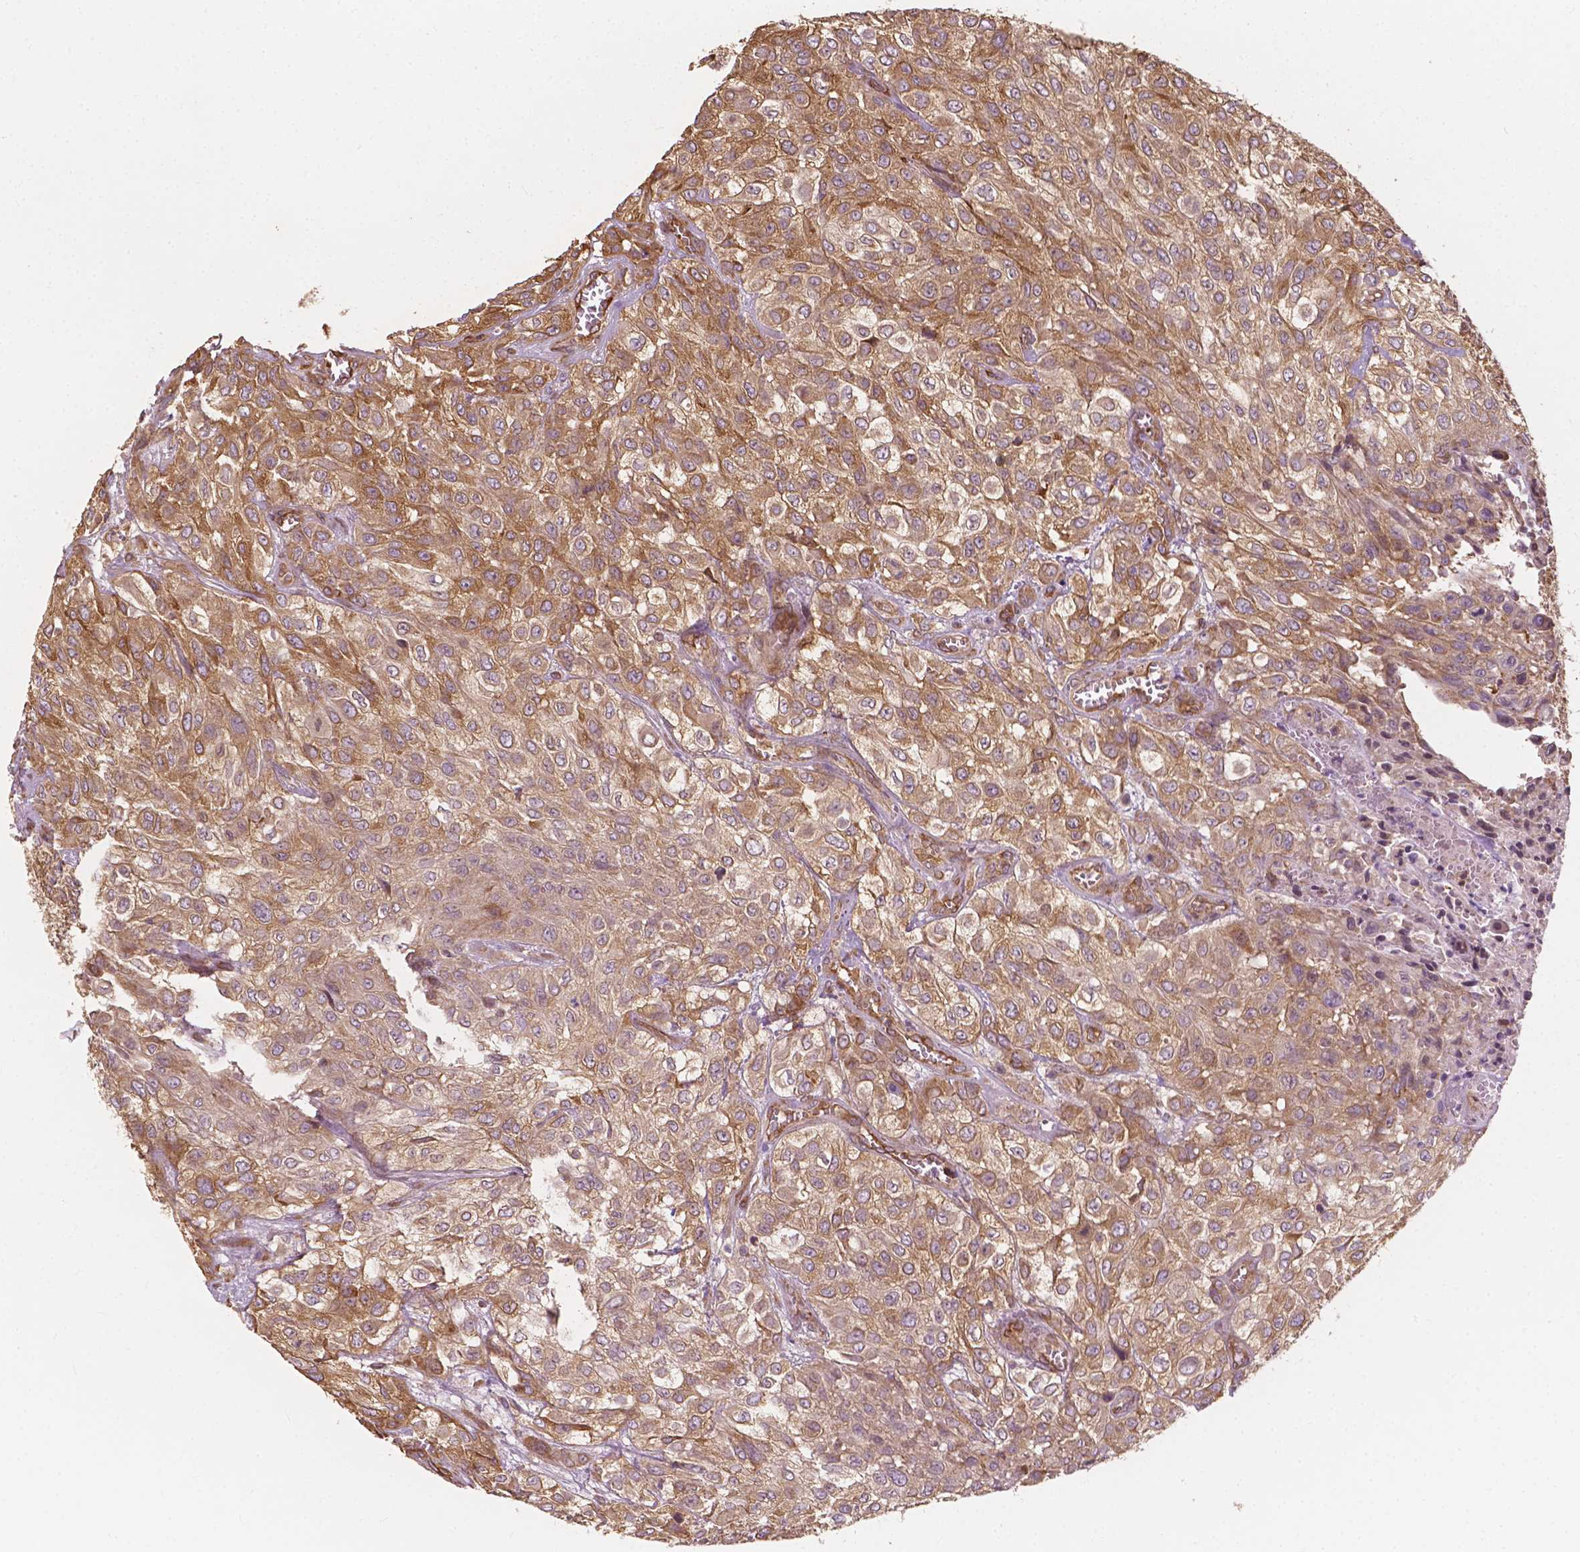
{"staining": {"intensity": "moderate", "quantity": ">75%", "location": "cytoplasmic/membranous"}, "tissue": "urothelial cancer", "cell_type": "Tumor cells", "image_type": "cancer", "snomed": [{"axis": "morphology", "description": "Urothelial carcinoma, High grade"}, {"axis": "topography", "description": "Urinary bladder"}], "caption": "This photomicrograph exhibits high-grade urothelial carcinoma stained with immunohistochemistry (IHC) to label a protein in brown. The cytoplasmic/membranous of tumor cells show moderate positivity for the protein. Nuclei are counter-stained blue.", "gene": "G3BP1", "patient": {"sex": "male", "age": 57}}